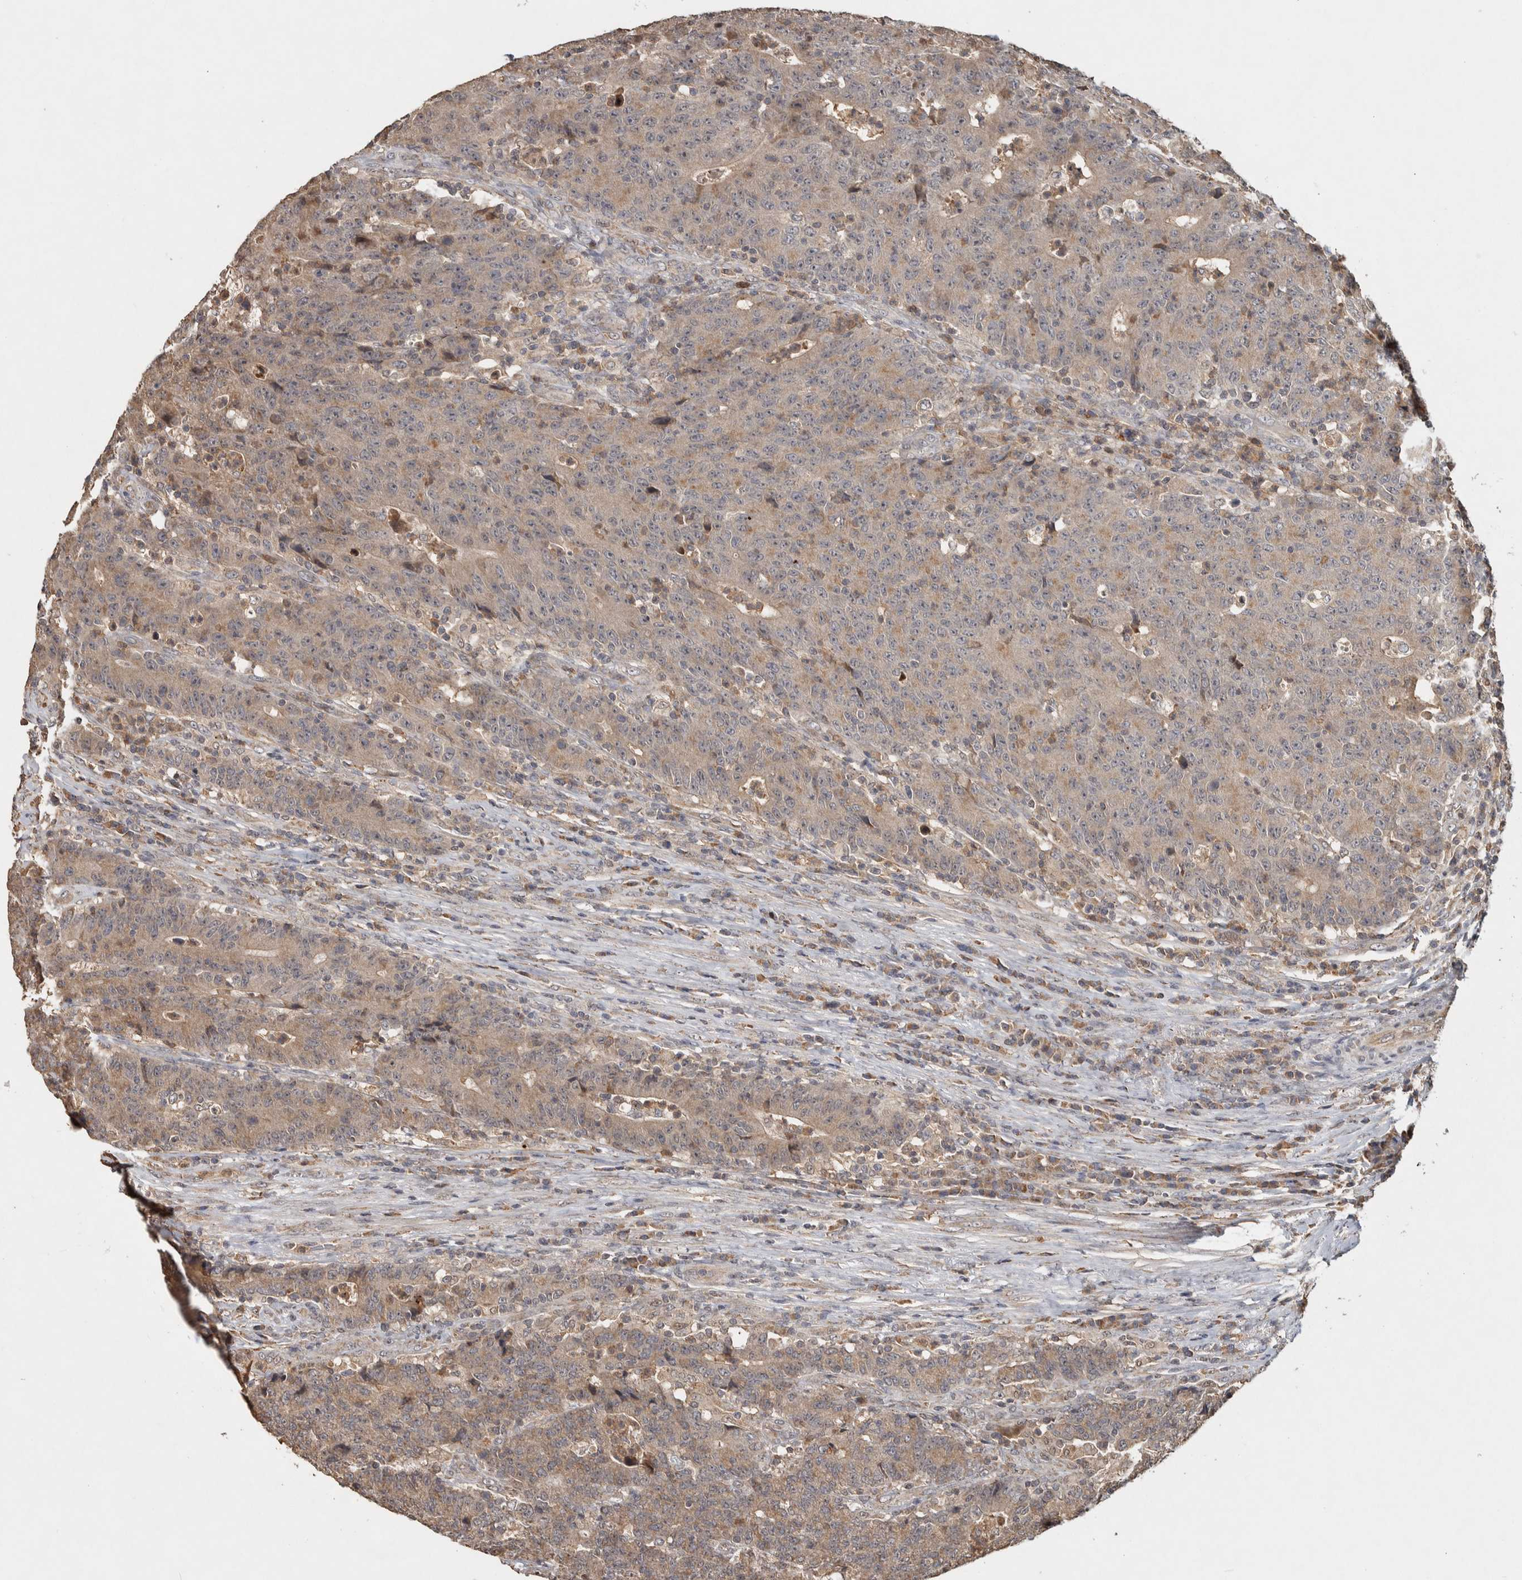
{"staining": {"intensity": "weak", "quantity": "<25%", "location": "cytoplasmic/membranous"}, "tissue": "colorectal cancer", "cell_type": "Tumor cells", "image_type": "cancer", "snomed": [{"axis": "morphology", "description": "Normal tissue, NOS"}, {"axis": "morphology", "description": "Adenocarcinoma, NOS"}, {"axis": "topography", "description": "Colon"}], "caption": "High magnification brightfield microscopy of colorectal cancer (adenocarcinoma) stained with DAB (brown) and counterstained with hematoxylin (blue): tumor cells show no significant expression.", "gene": "EIF3H", "patient": {"sex": "female", "age": 75}}